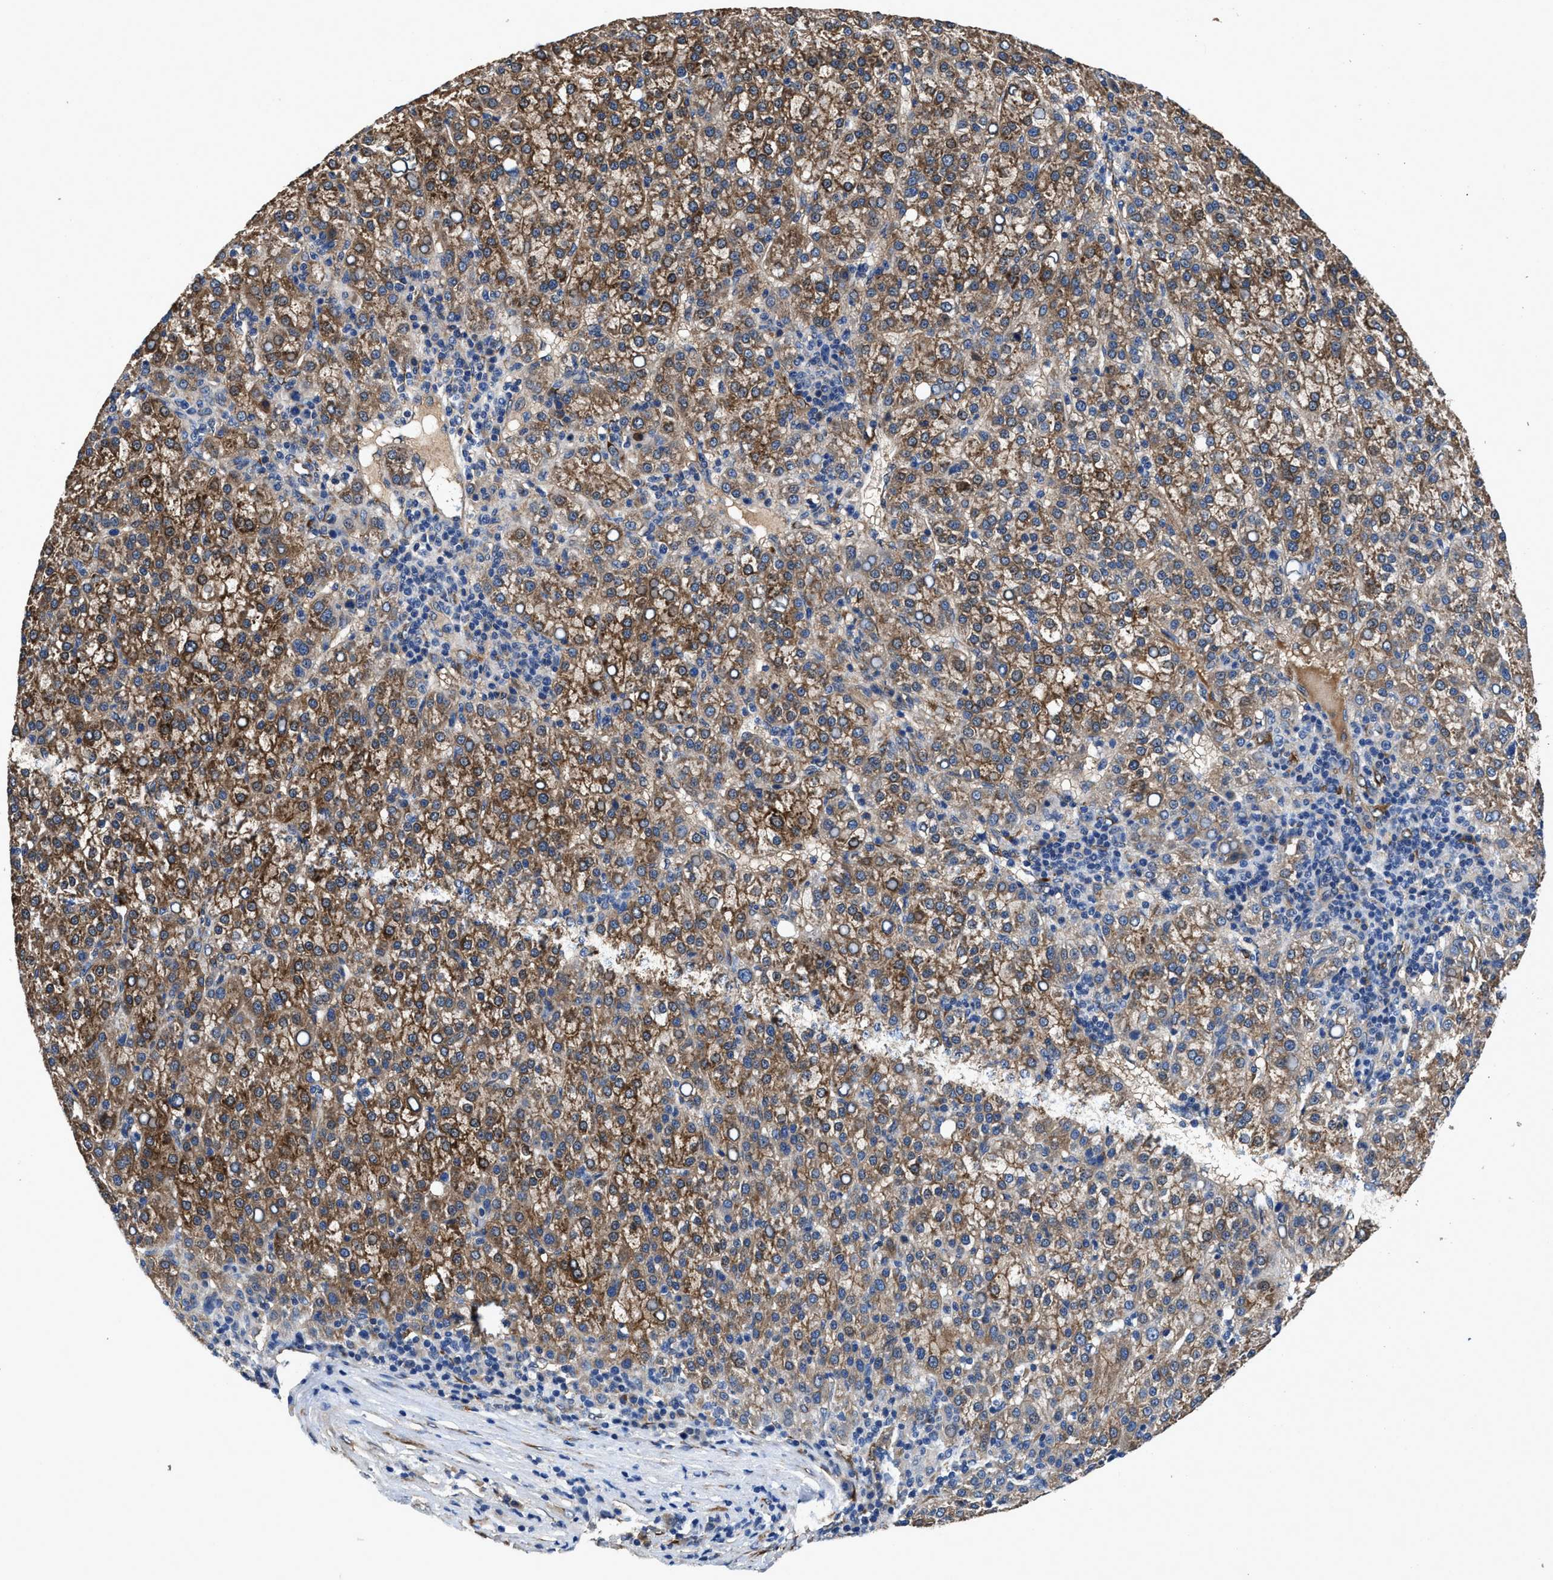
{"staining": {"intensity": "strong", "quantity": ">75%", "location": "cytoplasmic/membranous"}, "tissue": "liver cancer", "cell_type": "Tumor cells", "image_type": "cancer", "snomed": [{"axis": "morphology", "description": "Carcinoma, Hepatocellular, NOS"}, {"axis": "topography", "description": "Liver"}], "caption": "Immunohistochemical staining of liver cancer demonstrates high levels of strong cytoplasmic/membranous positivity in approximately >75% of tumor cells. (Stains: DAB in brown, nuclei in blue, Microscopy: brightfield microscopy at high magnification).", "gene": "IDNK", "patient": {"sex": "female", "age": 58}}